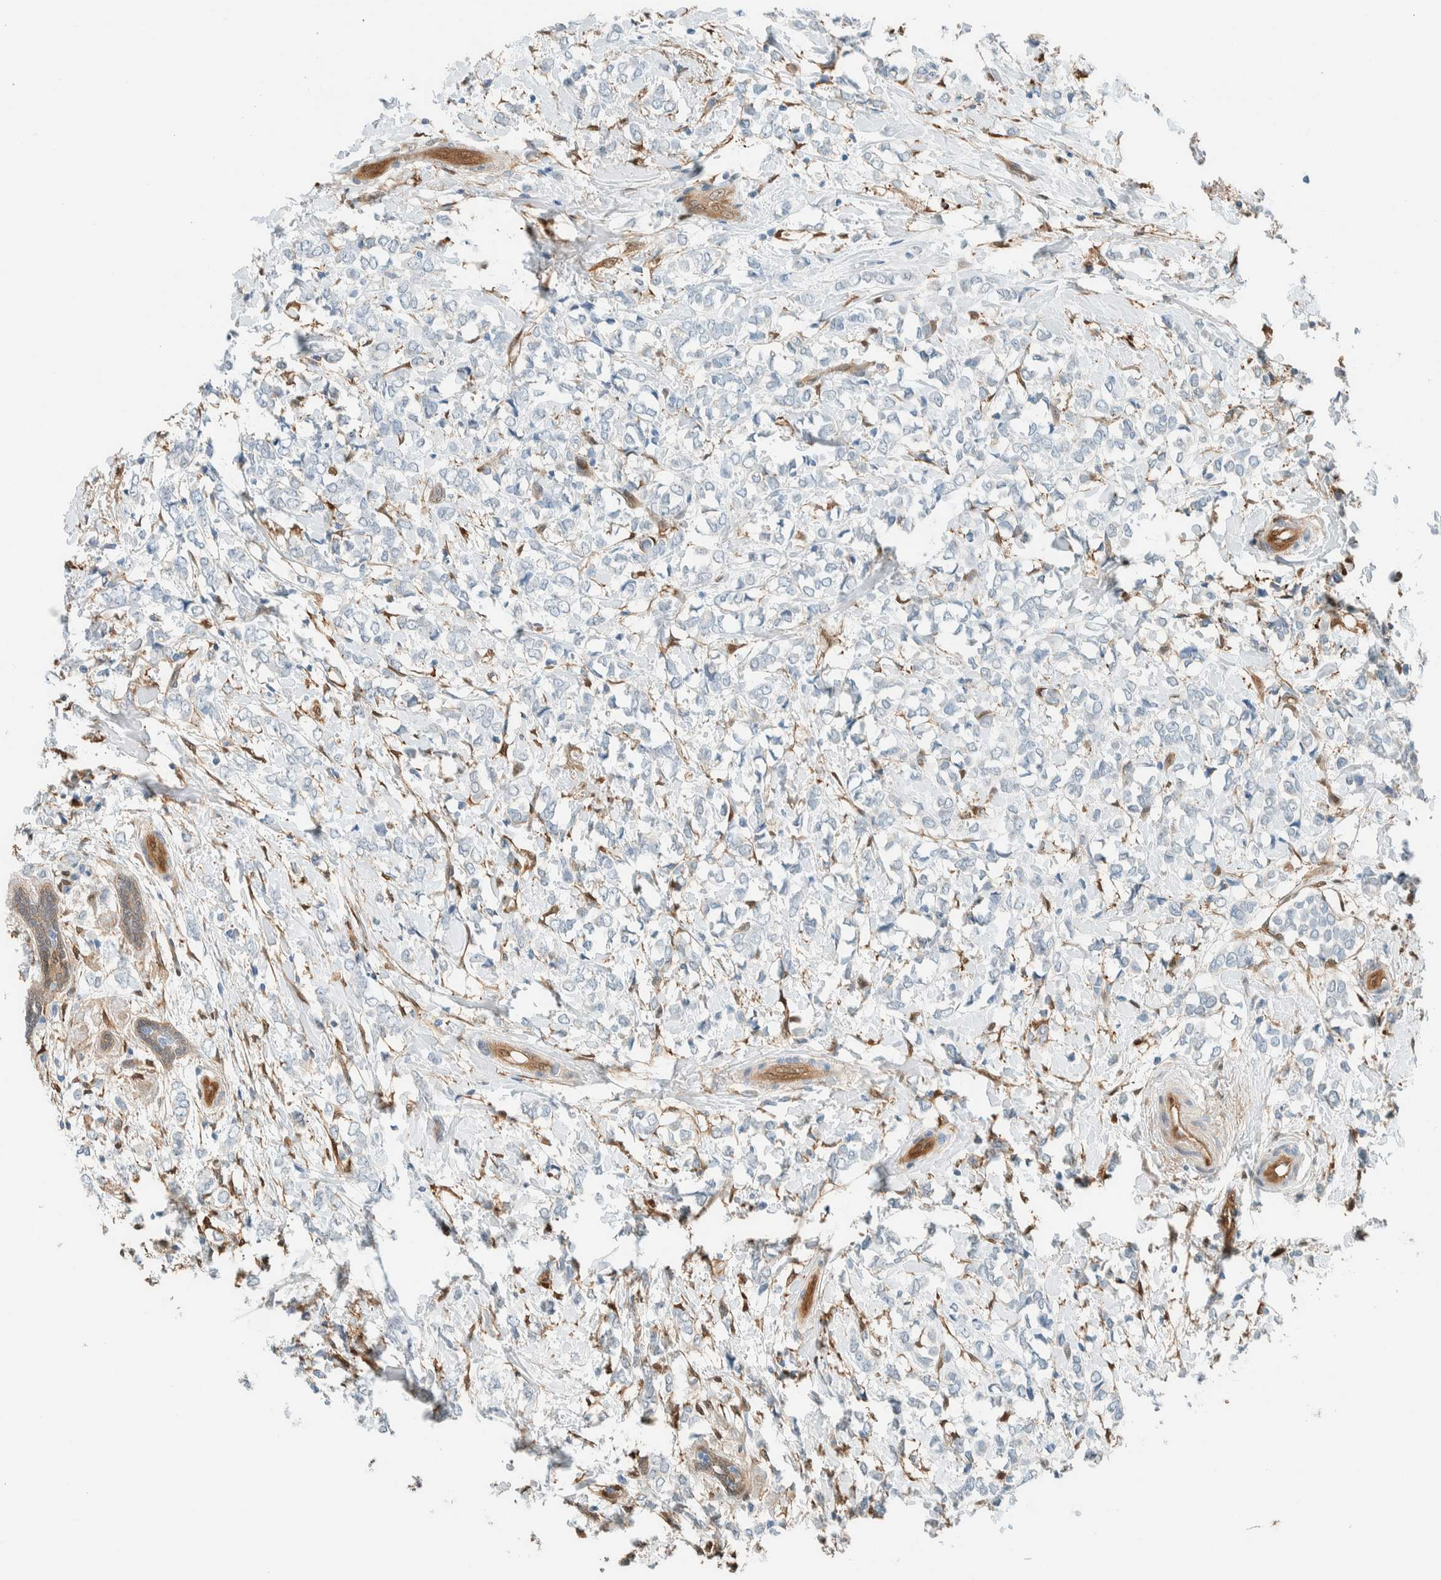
{"staining": {"intensity": "negative", "quantity": "none", "location": "none"}, "tissue": "breast cancer", "cell_type": "Tumor cells", "image_type": "cancer", "snomed": [{"axis": "morphology", "description": "Normal tissue, NOS"}, {"axis": "morphology", "description": "Lobular carcinoma"}, {"axis": "topography", "description": "Breast"}], "caption": "Immunohistochemistry (IHC) micrograph of human breast lobular carcinoma stained for a protein (brown), which demonstrates no expression in tumor cells. (Immunohistochemistry, brightfield microscopy, high magnification).", "gene": "NXN", "patient": {"sex": "female", "age": 47}}